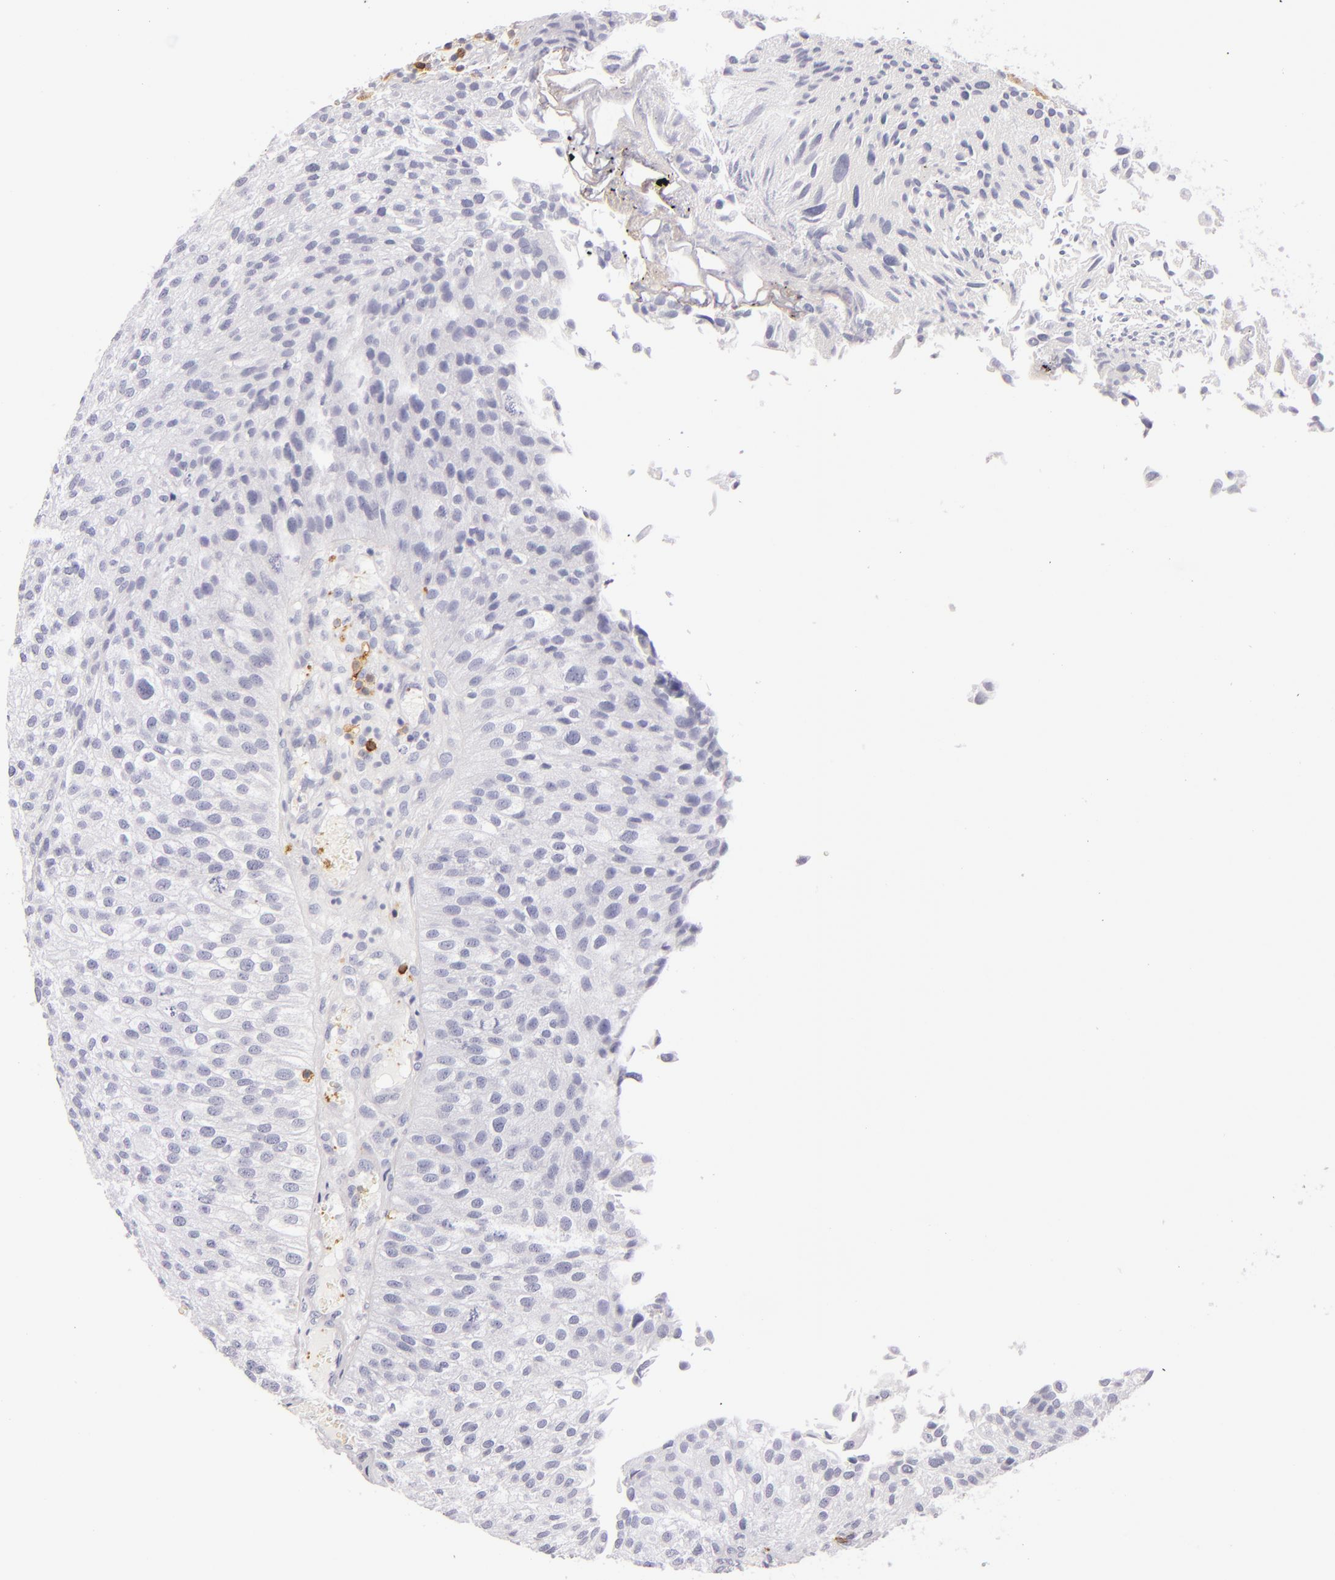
{"staining": {"intensity": "negative", "quantity": "none", "location": "none"}, "tissue": "urothelial cancer", "cell_type": "Tumor cells", "image_type": "cancer", "snomed": [{"axis": "morphology", "description": "Urothelial carcinoma, Low grade"}, {"axis": "topography", "description": "Urinary bladder"}], "caption": "DAB immunohistochemical staining of human urothelial cancer reveals no significant staining in tumor cells. Nuclei are stained in blue.", "gene": "LAT", "patient": {"sex": "female", "age": 89}}